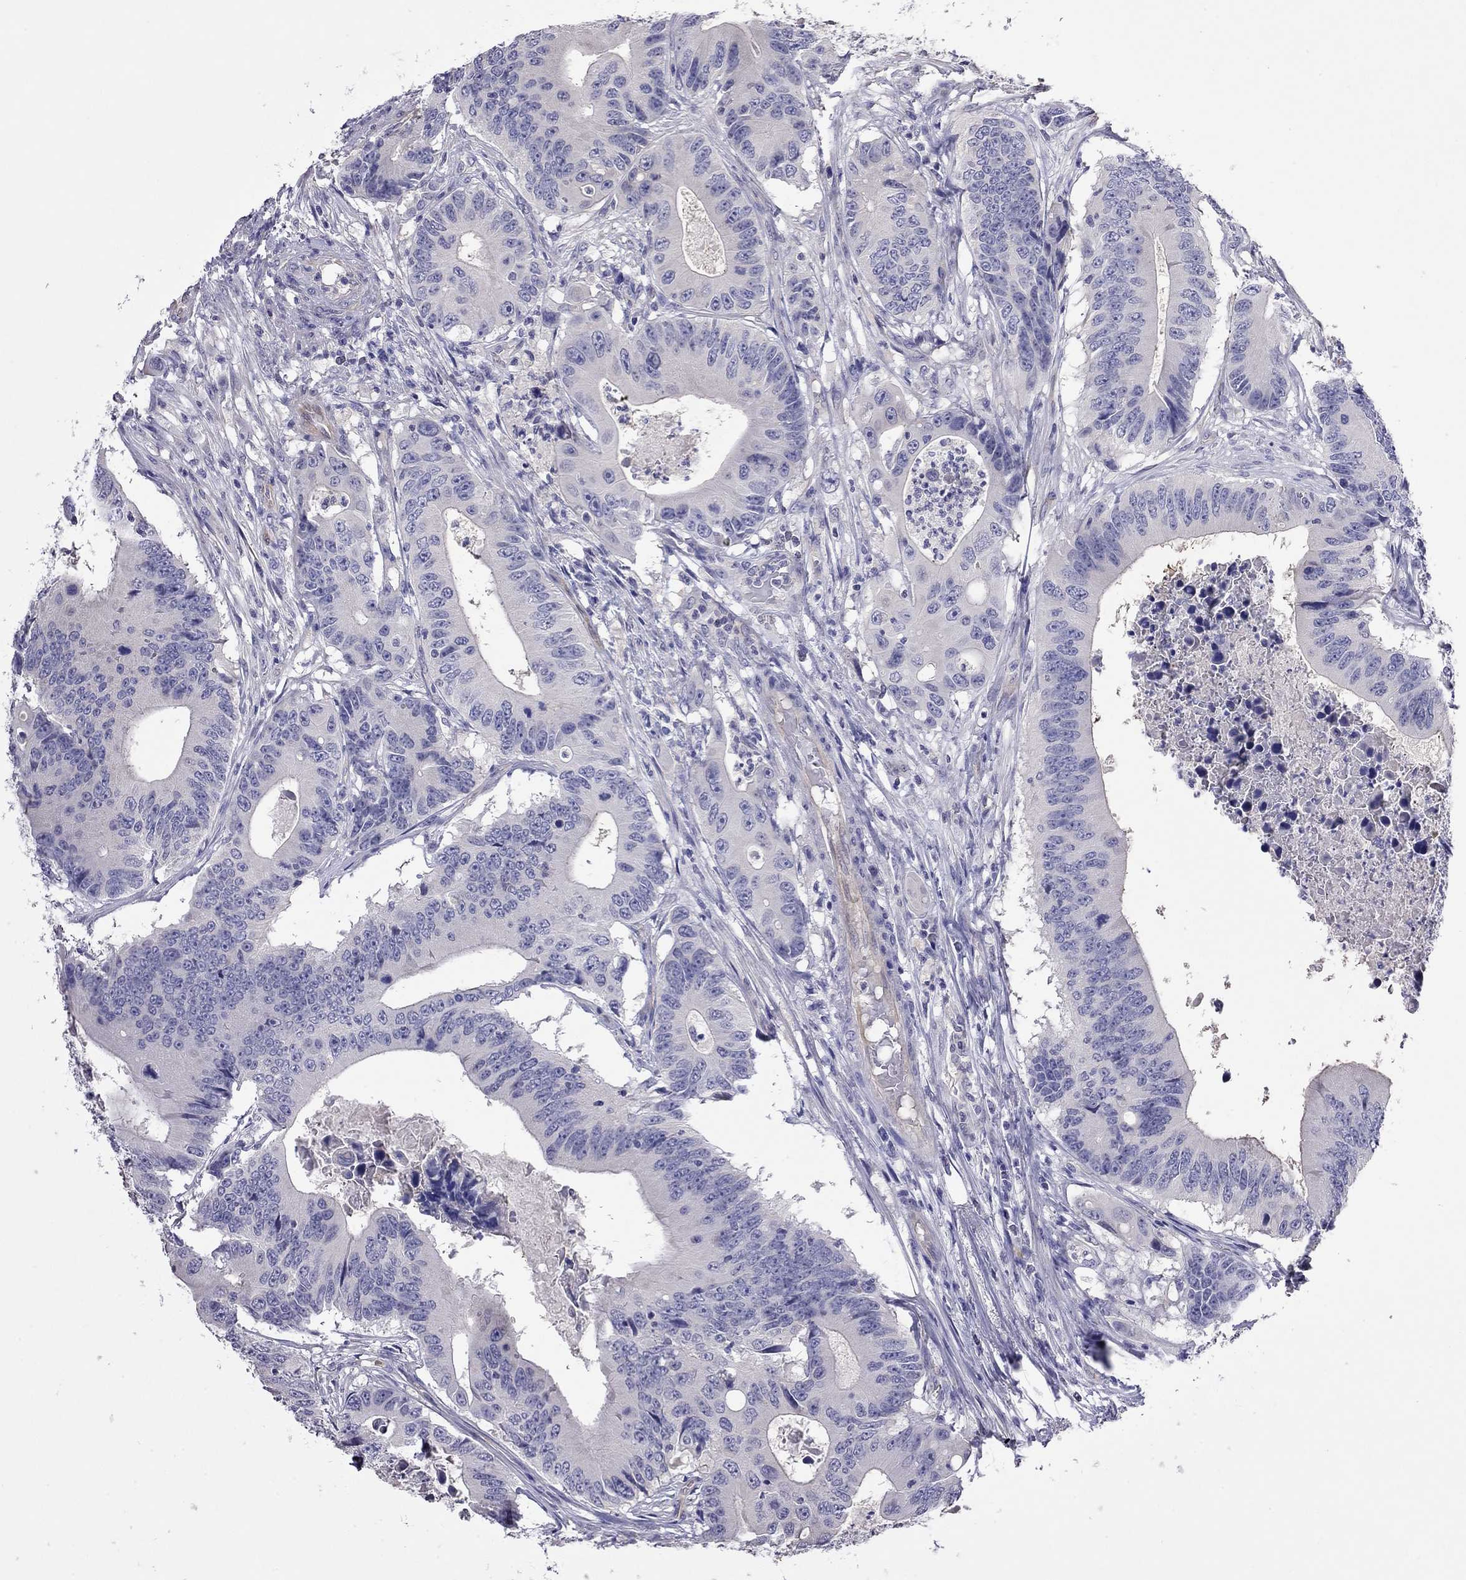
{"staining": {"intensity": "negative", "quantity": "none", "location": "none"}, "tissue": "colorectal cancer", "cell_type": "Tumor cells", "image_type": "cancer", "snomed": [{"axis": "morphology", "description": "Adenocarcinoma, NOS"}, {"axis": "topography", "description": "Colon"}], "caption": "Protein analysis of colorectal cancer exhibits no significant positivity in tumor cells.", "gene": "FEZ1", "patient": {"sex": "female", "age": 90}}